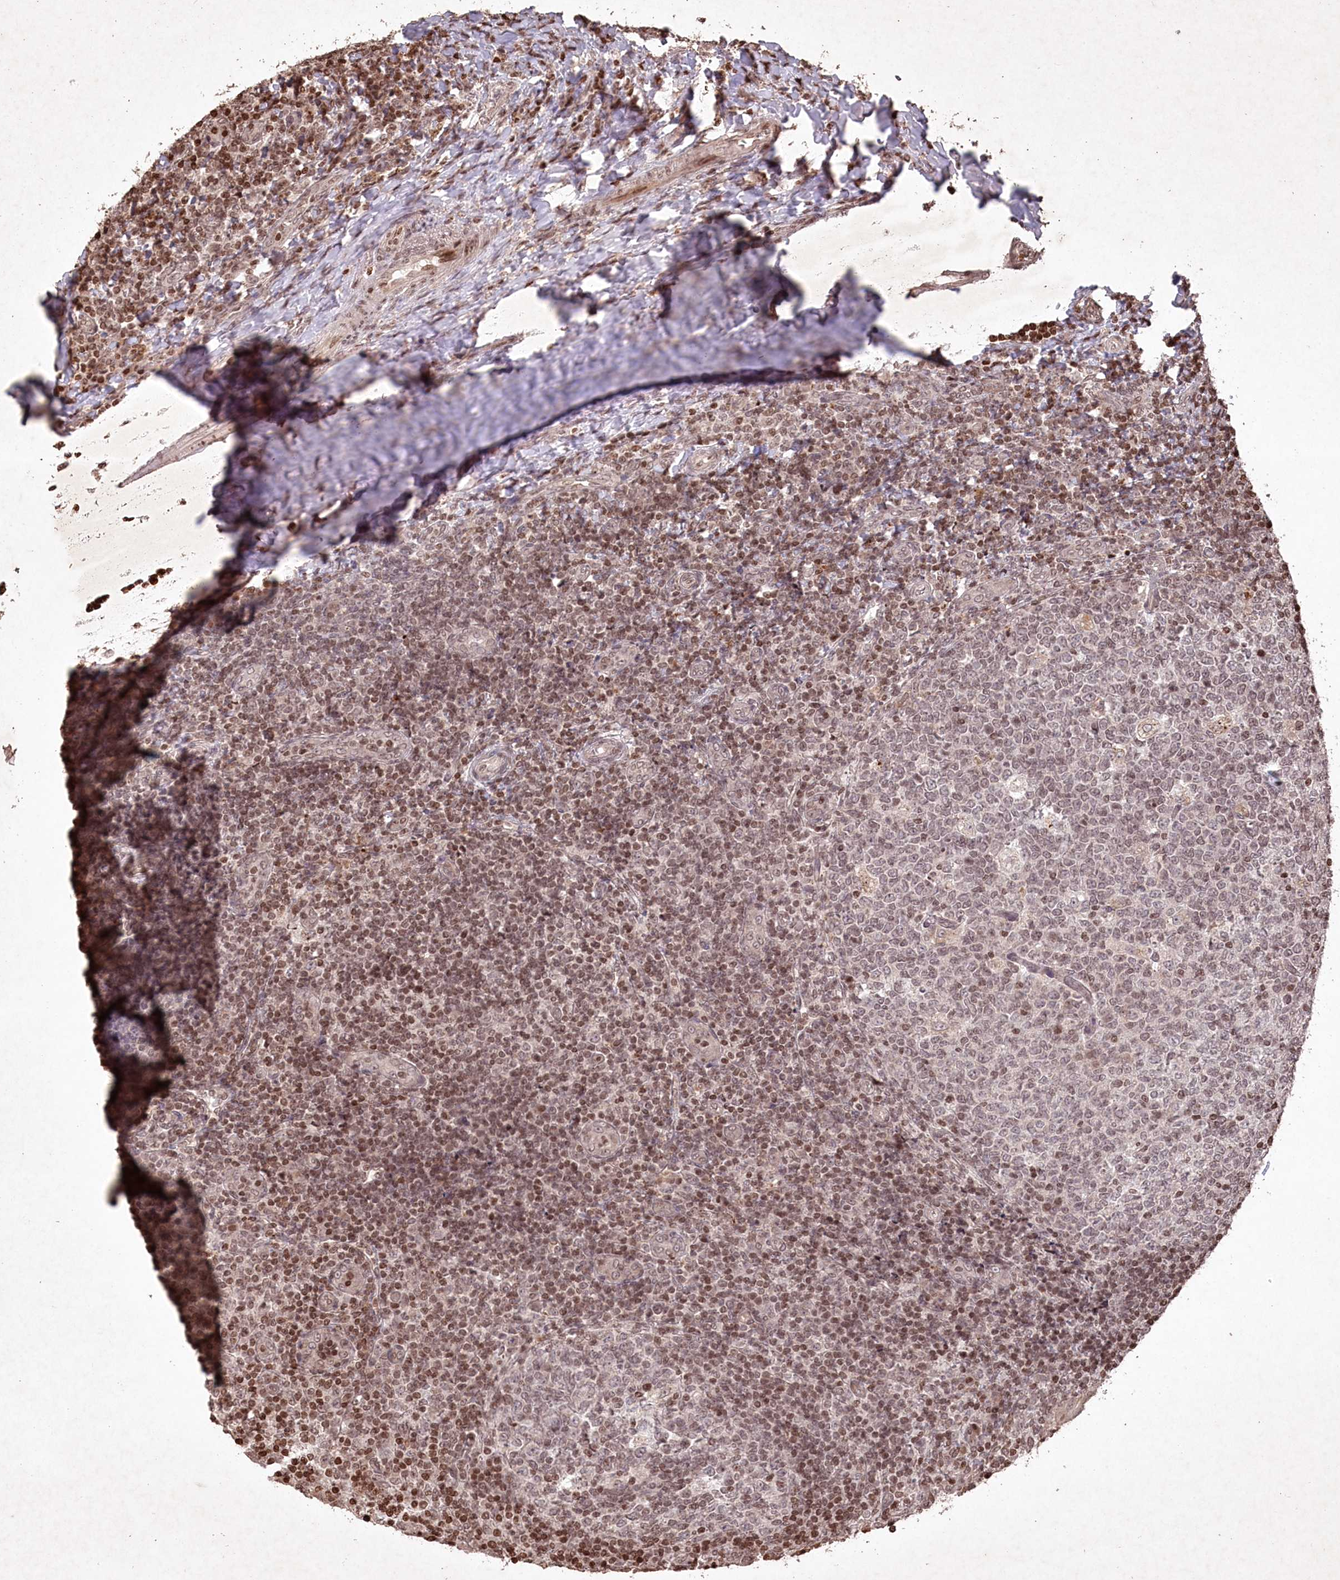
{"staining": {"intensity": "moderate", "quantity": "25%-75%", "location": "nuclear"}, "tissue": "tonsil", "cell_type": "Germinal center cells", "image_type": "normal", "snomed": [{"axis": "morphology", "description": "Normal tissue, NOS"}, {"axis": "topography", "description": "Tonsil"}], "caption": "A histopathology image of tonsil stained for a protein demonstrates moderate nuclear brown staining in germinal center cells. The protein of interest is shown in brown color, while the nuclei are stained blue.", "gene": "CCSER2", "patient": {"sex": "female", "age": 19}}